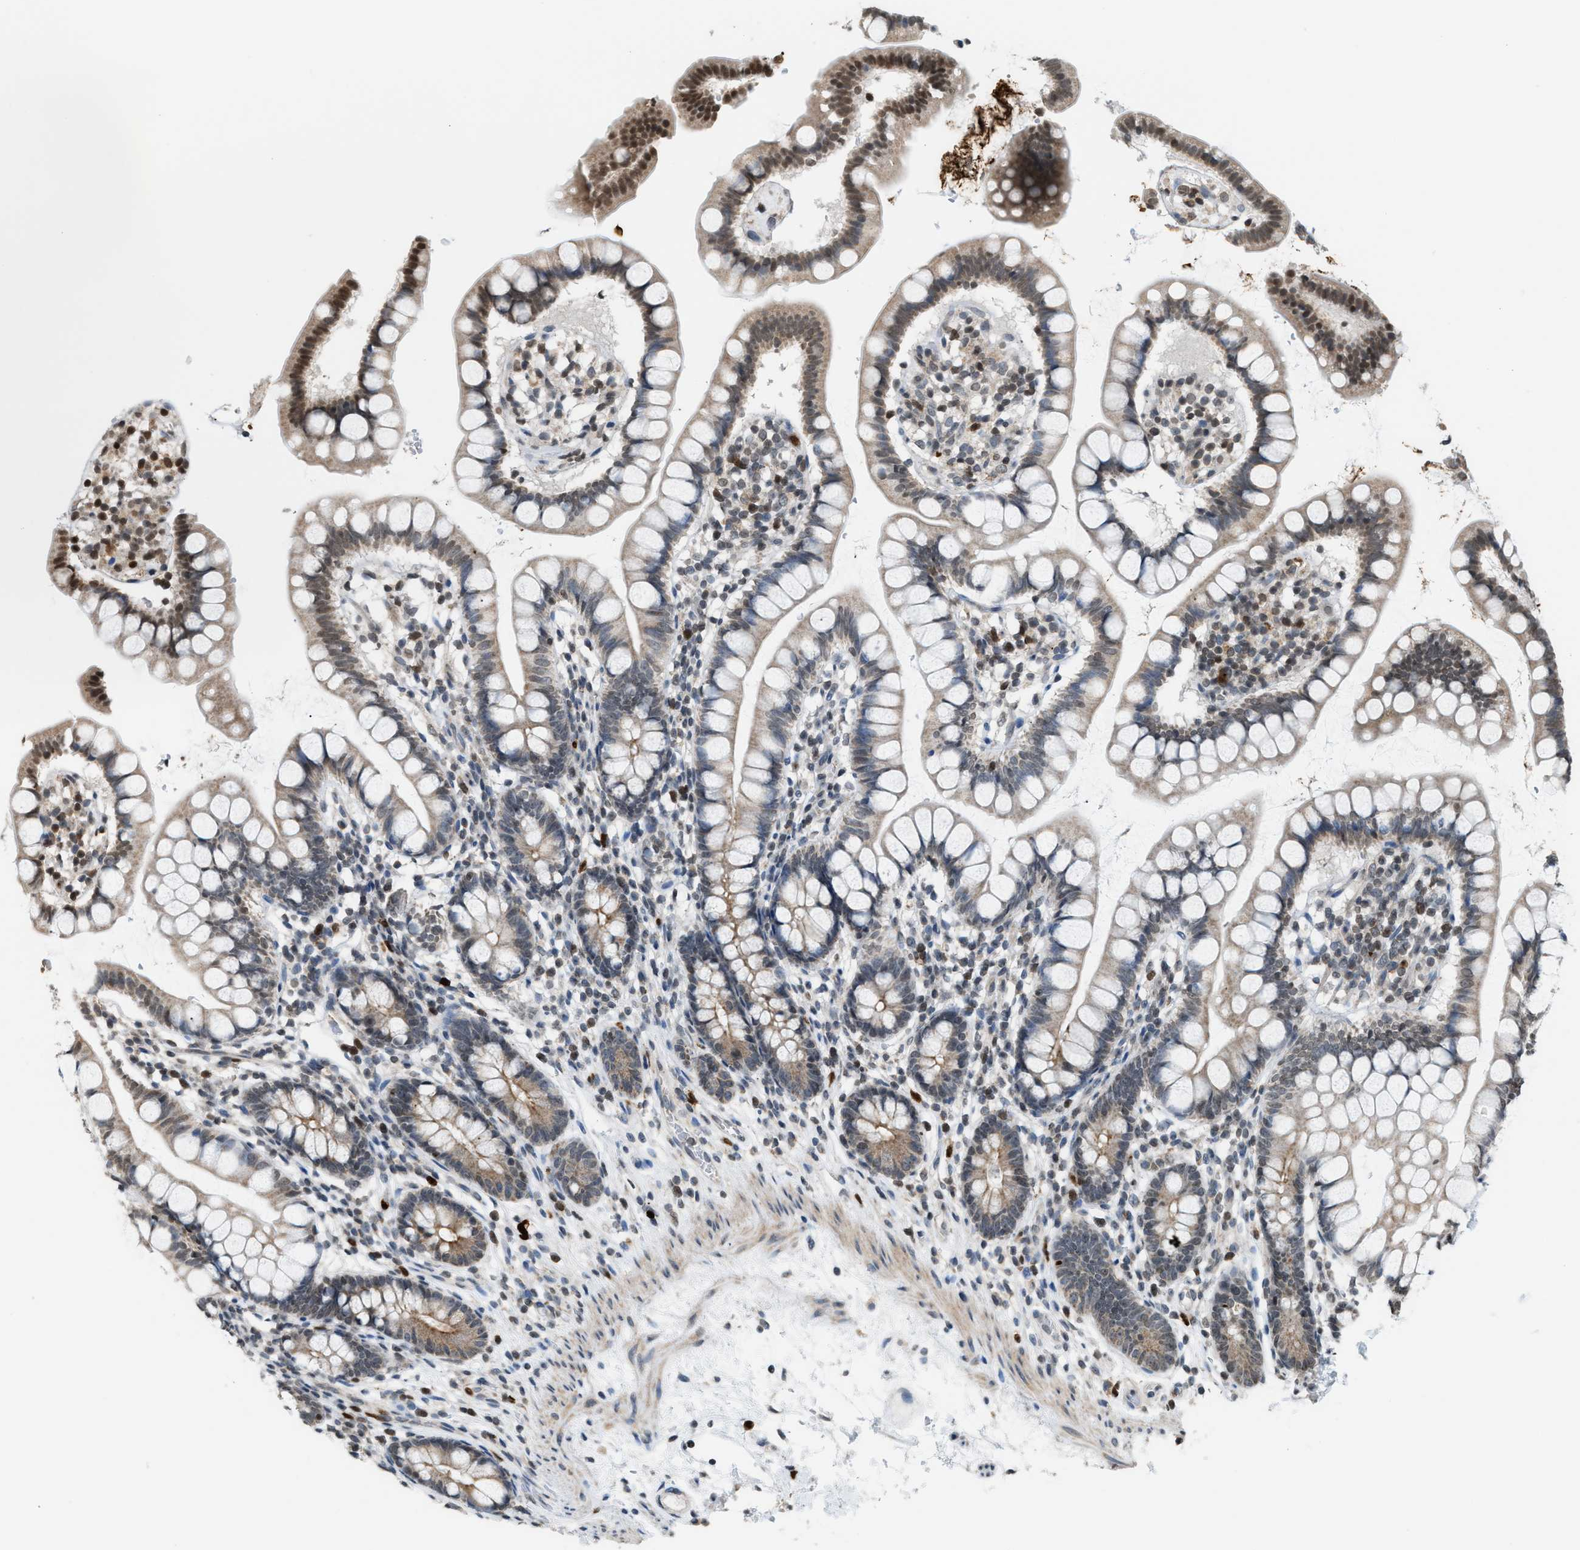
{"staining": {"intensity": "weak", "quantity": "25%-75%", "location": "cytoplasmic/membranous,nuclear"}, "tissue": "small intestine", "cell_type": "Glandular cells", "image_type": "normal", "snomed": [{"axis": "morphology", "description": "Normal tissue, NOS"}, {"axis": "topography", "description": "Small intestine"}], "caption": "DAB immunohistochemical staining of benign human small intestine displays weak cytoplasmic/membranous,nuclear protein expression in about 25%-75% of glandular cells.", "gene": "PRUNE2", "patient": {"sex": "female", "age": 84}}